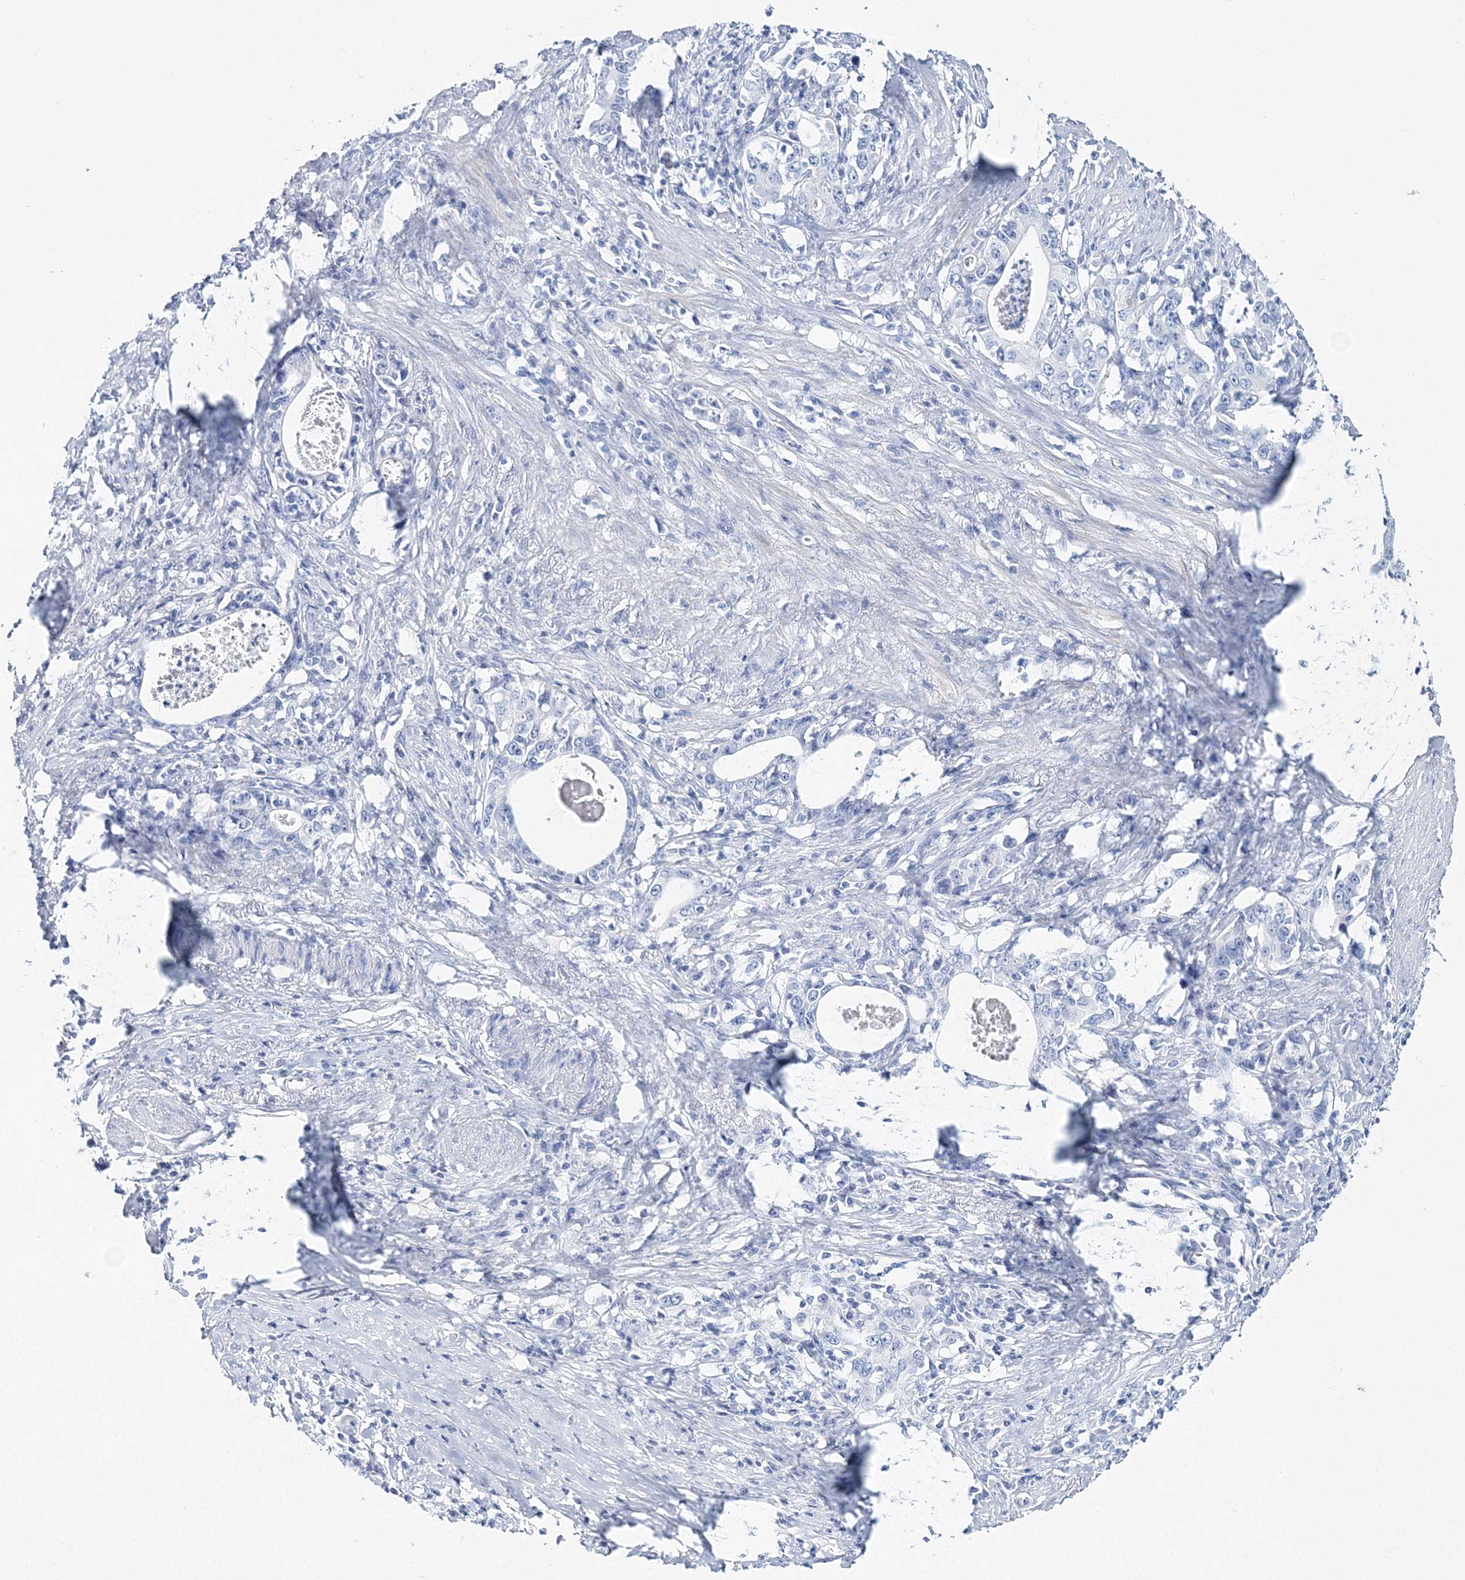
{"staining": {"intensity": "negative", "quantity": "none", "location": "none"}, "tissue": "stomach cancer", "cell_type": "Tumor cells", "image_type": "cancer", "snomed": [{"axis": "morphology", "description": "Adenocarcinoma, NOS"}, {"axis": "topography", "description": "Stomach, lower"}], "caption": "Tumor cells are negative for brown protein staining in adenocarcinoma (stomach).", "gene": "MYOZ2", "patient": {"sex": "female", "age": 72}}